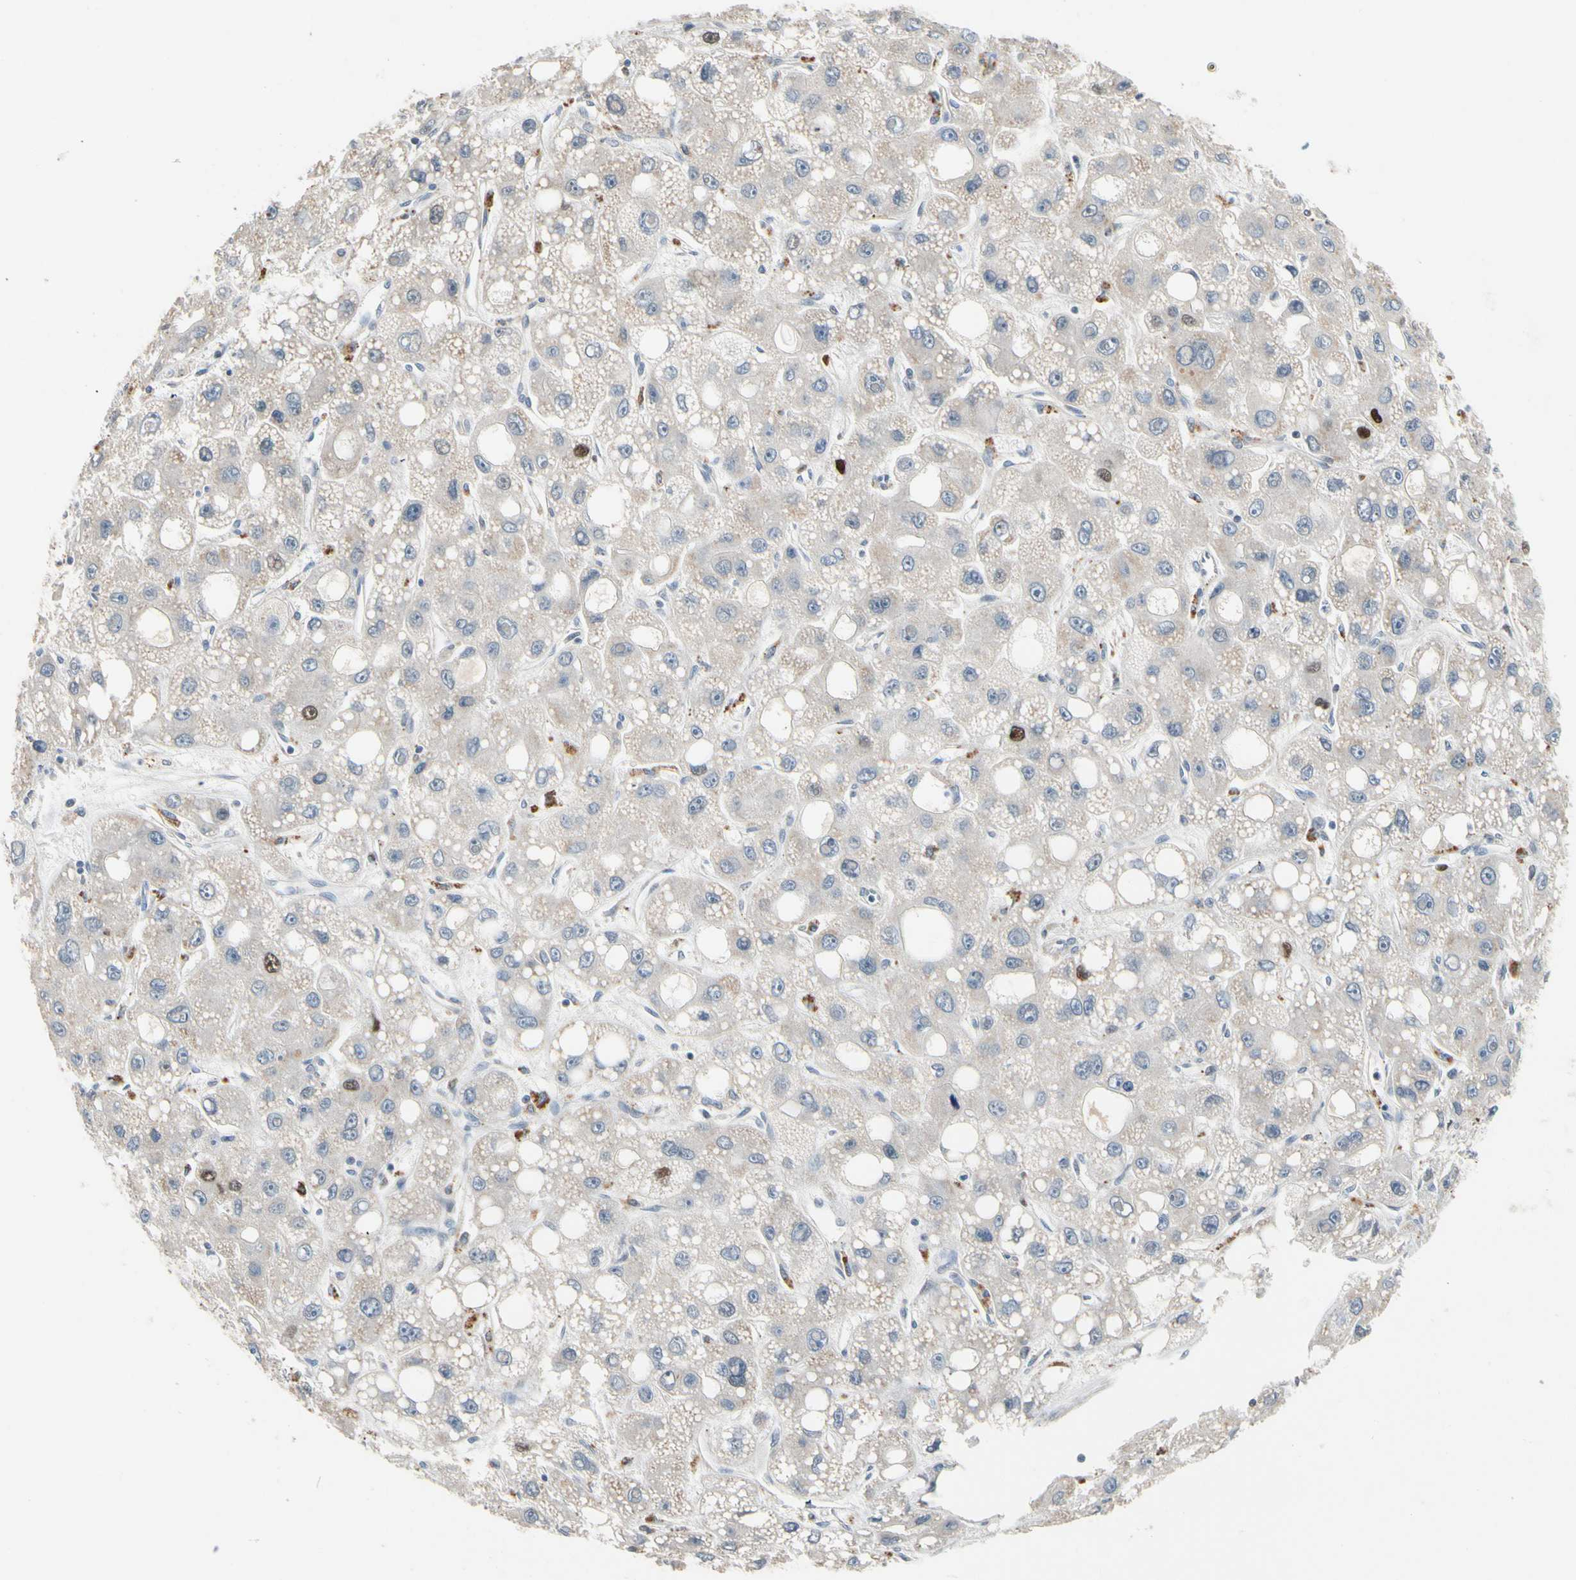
{"staining": {"intensity": "moderate", "quantity": "<25%", "location": "nuclear"}, "tissue": "liver cancer", "cell_type": "Tumor cells", "image_type": "cancer", "snomed": [{"axis": "morphology", "description": "Carcinoma, Hepatocellular, NOS"}, {"axis": "topography", "description": "Liver"}], "caption": "Immunohistochemical staining of human liver hepatocellular carcinoma shows low levels of moderate nuclear protein positivity in approximately <25% of tumor cells.", "gene": "ZKSCAN4", "patient": {"sex": "male", "age": 55}}